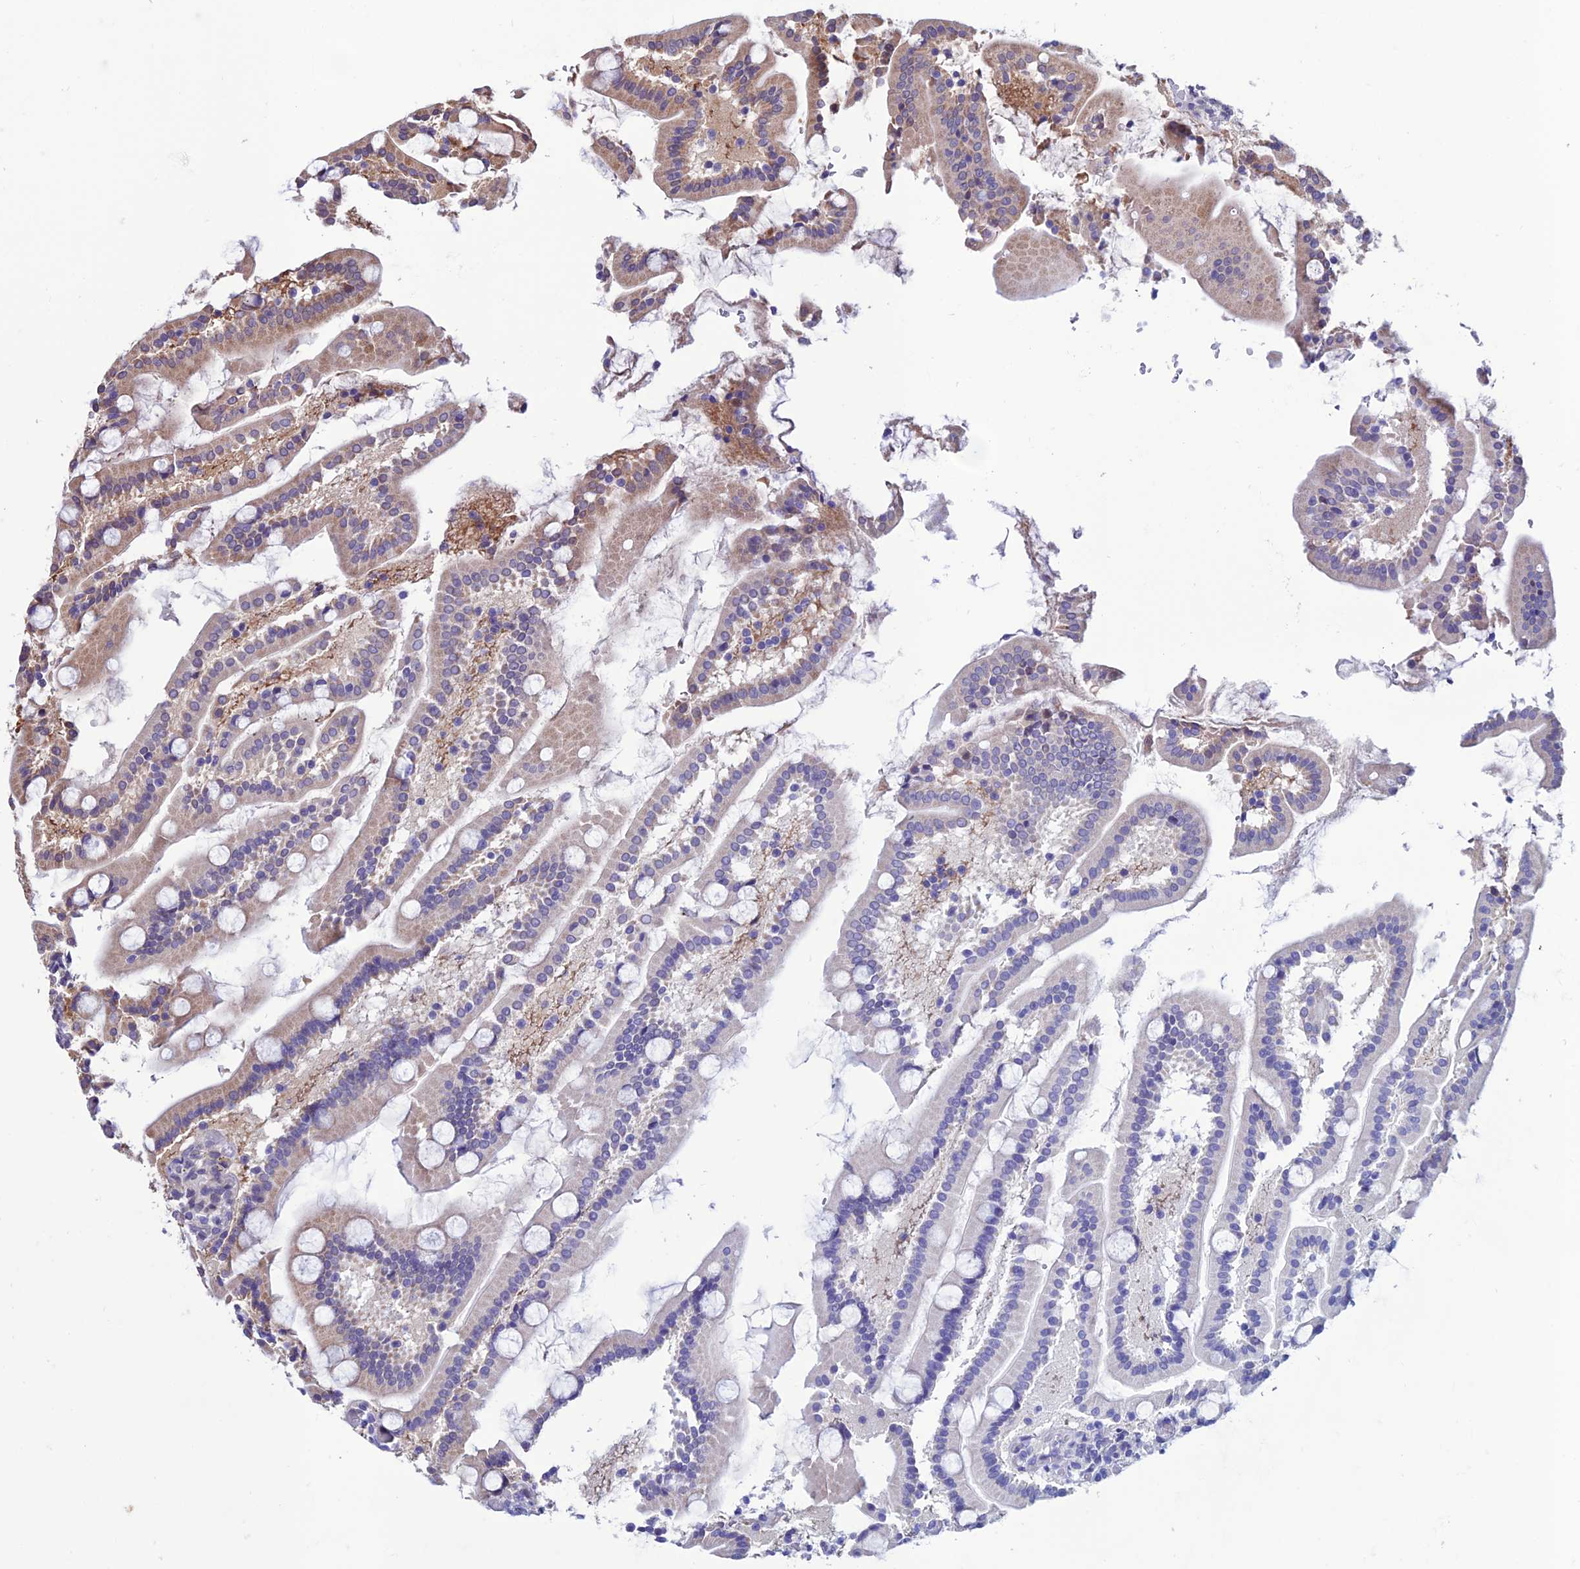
{"staining": {"intensity": "moderate", "quantity": "25%-75%", "location": "cytoplasmic/membranous"}, "tissue": "duodenum", "cell_type": "Glandular cells", "image_type": "normal", "snomed": [{"axis": "morphology", "description": "Normal tissue, NOS"}, {"axis": "topography", "description": "Duodenum"}], "caption": "An immunohistochemistry histopathology image of benign tissue is shown. Protein staining in brown labels moderate cytoplasmic/membranous positivity in duodenum within glandular cells. The staining was performed using DAB (3,3'-diaminobenzidine), with brown indicating positive protein expression. Nuclei are stained blue with hematoxylin.", "gene": "FZD8", "patient": {"sex": "male", "age": 55}}